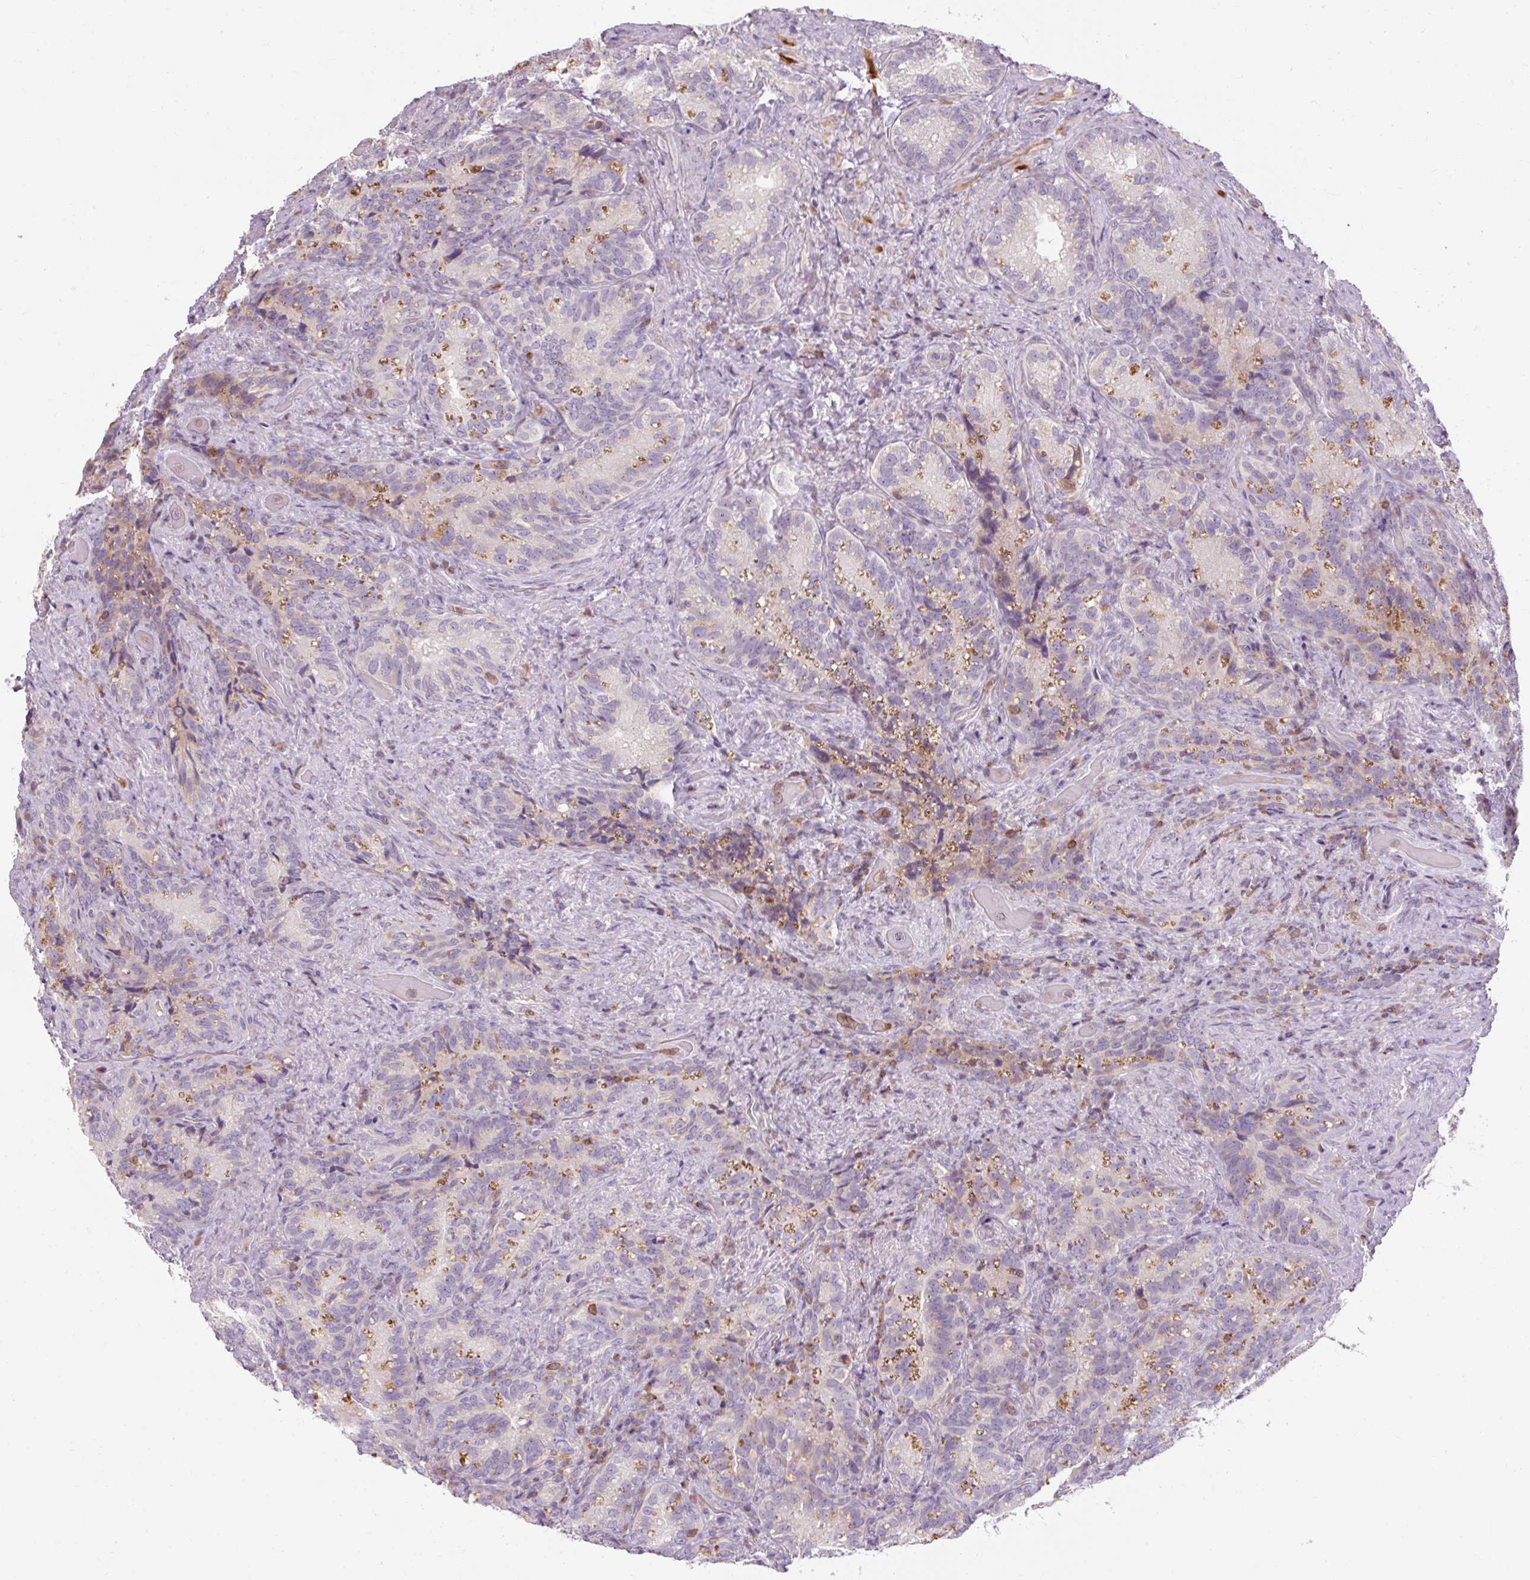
{"staining": {"intensity": "weak", "quantity": "<25%", "location": "cytoplasmic/membranous"}, "tissue": "seminal vesicle", "cell_type": "Glandular cells", "image_type": "normal", "snomed": [{"axis": "morphology", "description": "Normal tissue, NOS"}, {"axis": "topography", "description": "Seminal veicle"}], "caption": "Protein analysis of normal seminal vesicle demonstrates no significant positivity in glandular cells. (Brightfield microscopy of DAB (3,3'-diaminobenzidine) immunohistochemistry at high magnification).", "gene": "TIGD2", "patient": {"sex": "male", "age": 68}}